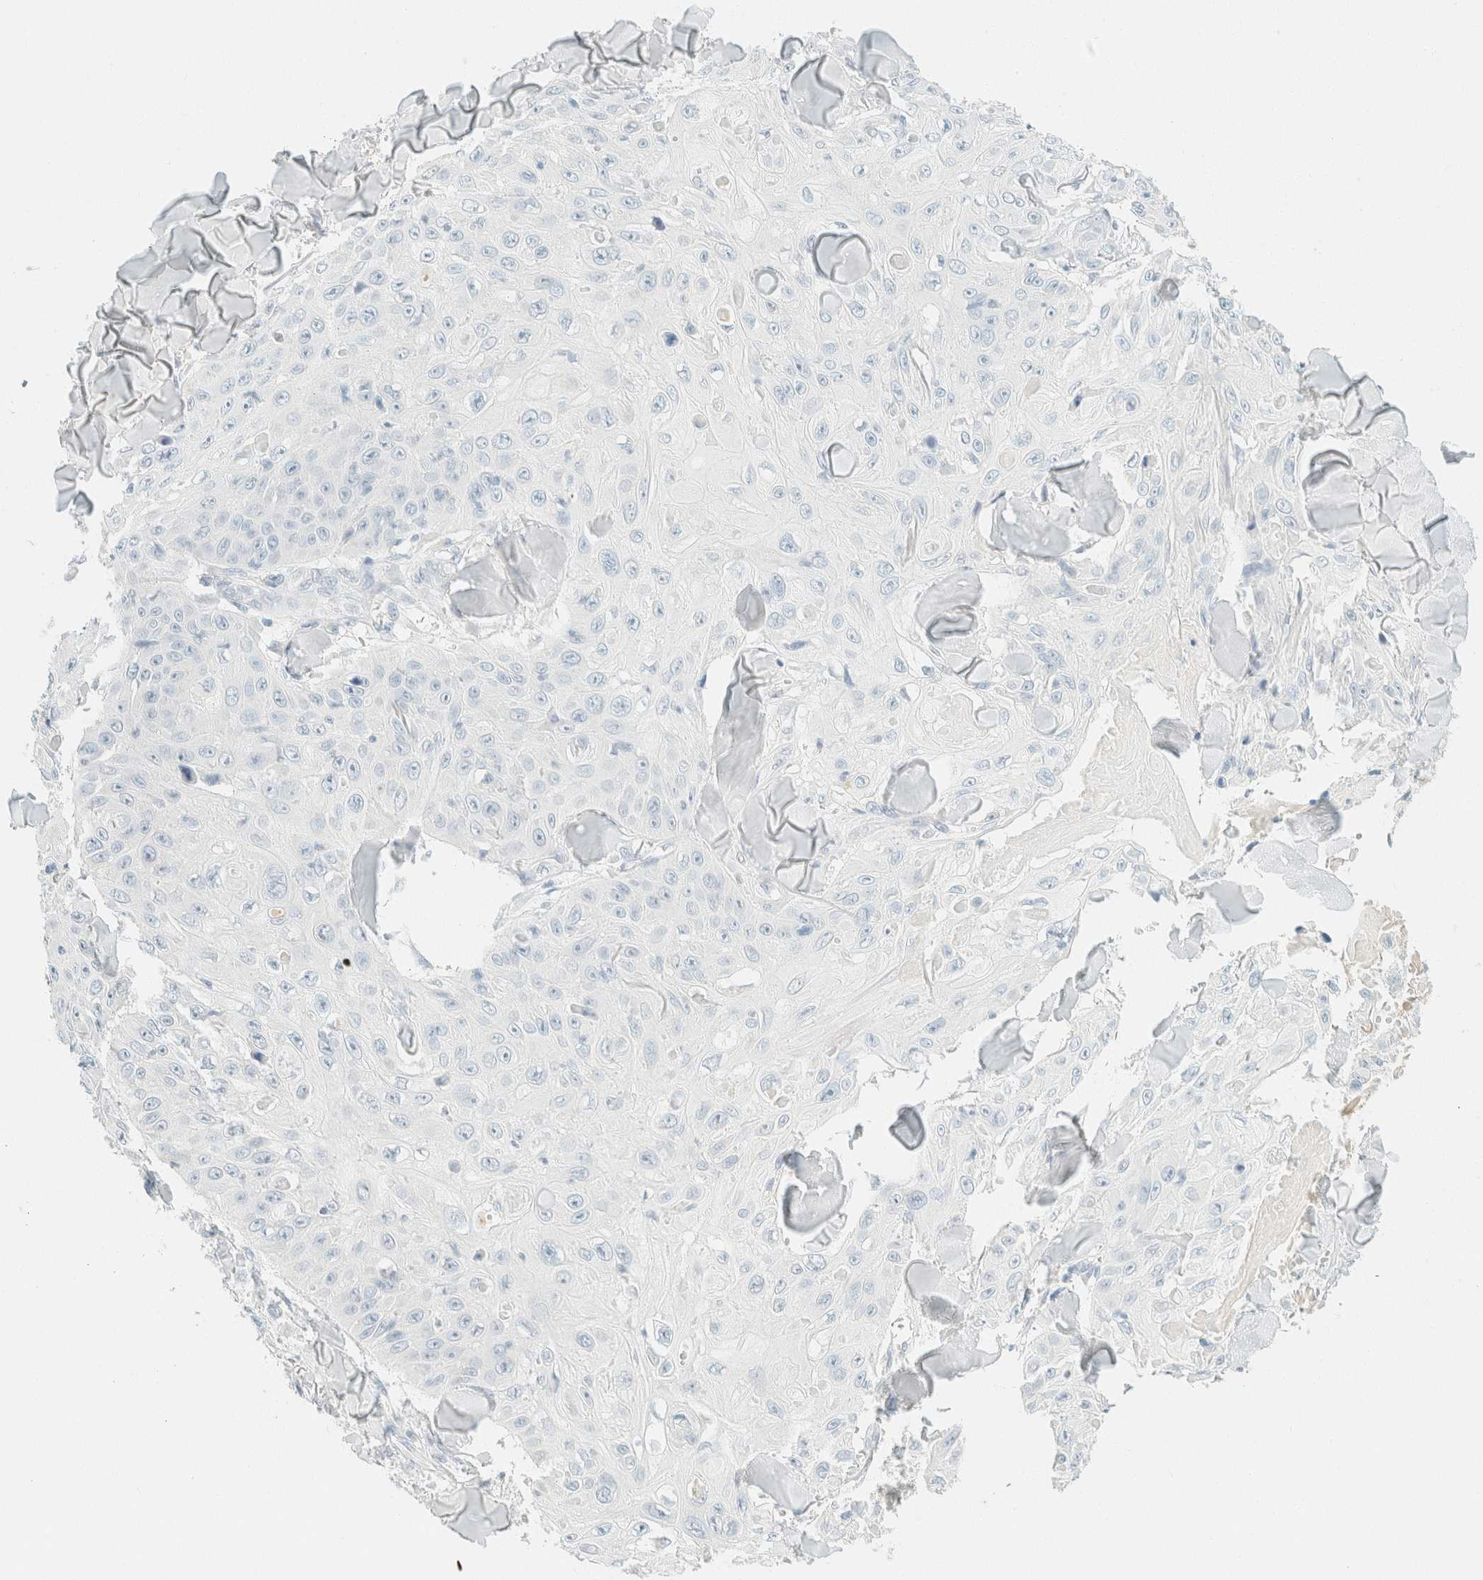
{"staining": {"intensity": "negative", "quantity": "none", "location": "none"}, "tissue": "skin cancer", "cell_type": "Tumor cells", "image_type": "cancer", "snomed": [{"axis": "morphology", "description": "Squamous cell carcinoma, NOS"}, {"axis": "topography", "description": "Skin"}], "caption": "Tumor cells show no significant staining in skin squamous cell carcinoma. (Stains: DAB (3,3'-diaminobenzidine) IHC with hematoxylin counter stain, Microscopy: brightfield microscopy at high magnification).", "gene": "GPA33", "patient": {"sex": "male", "age": 86}}